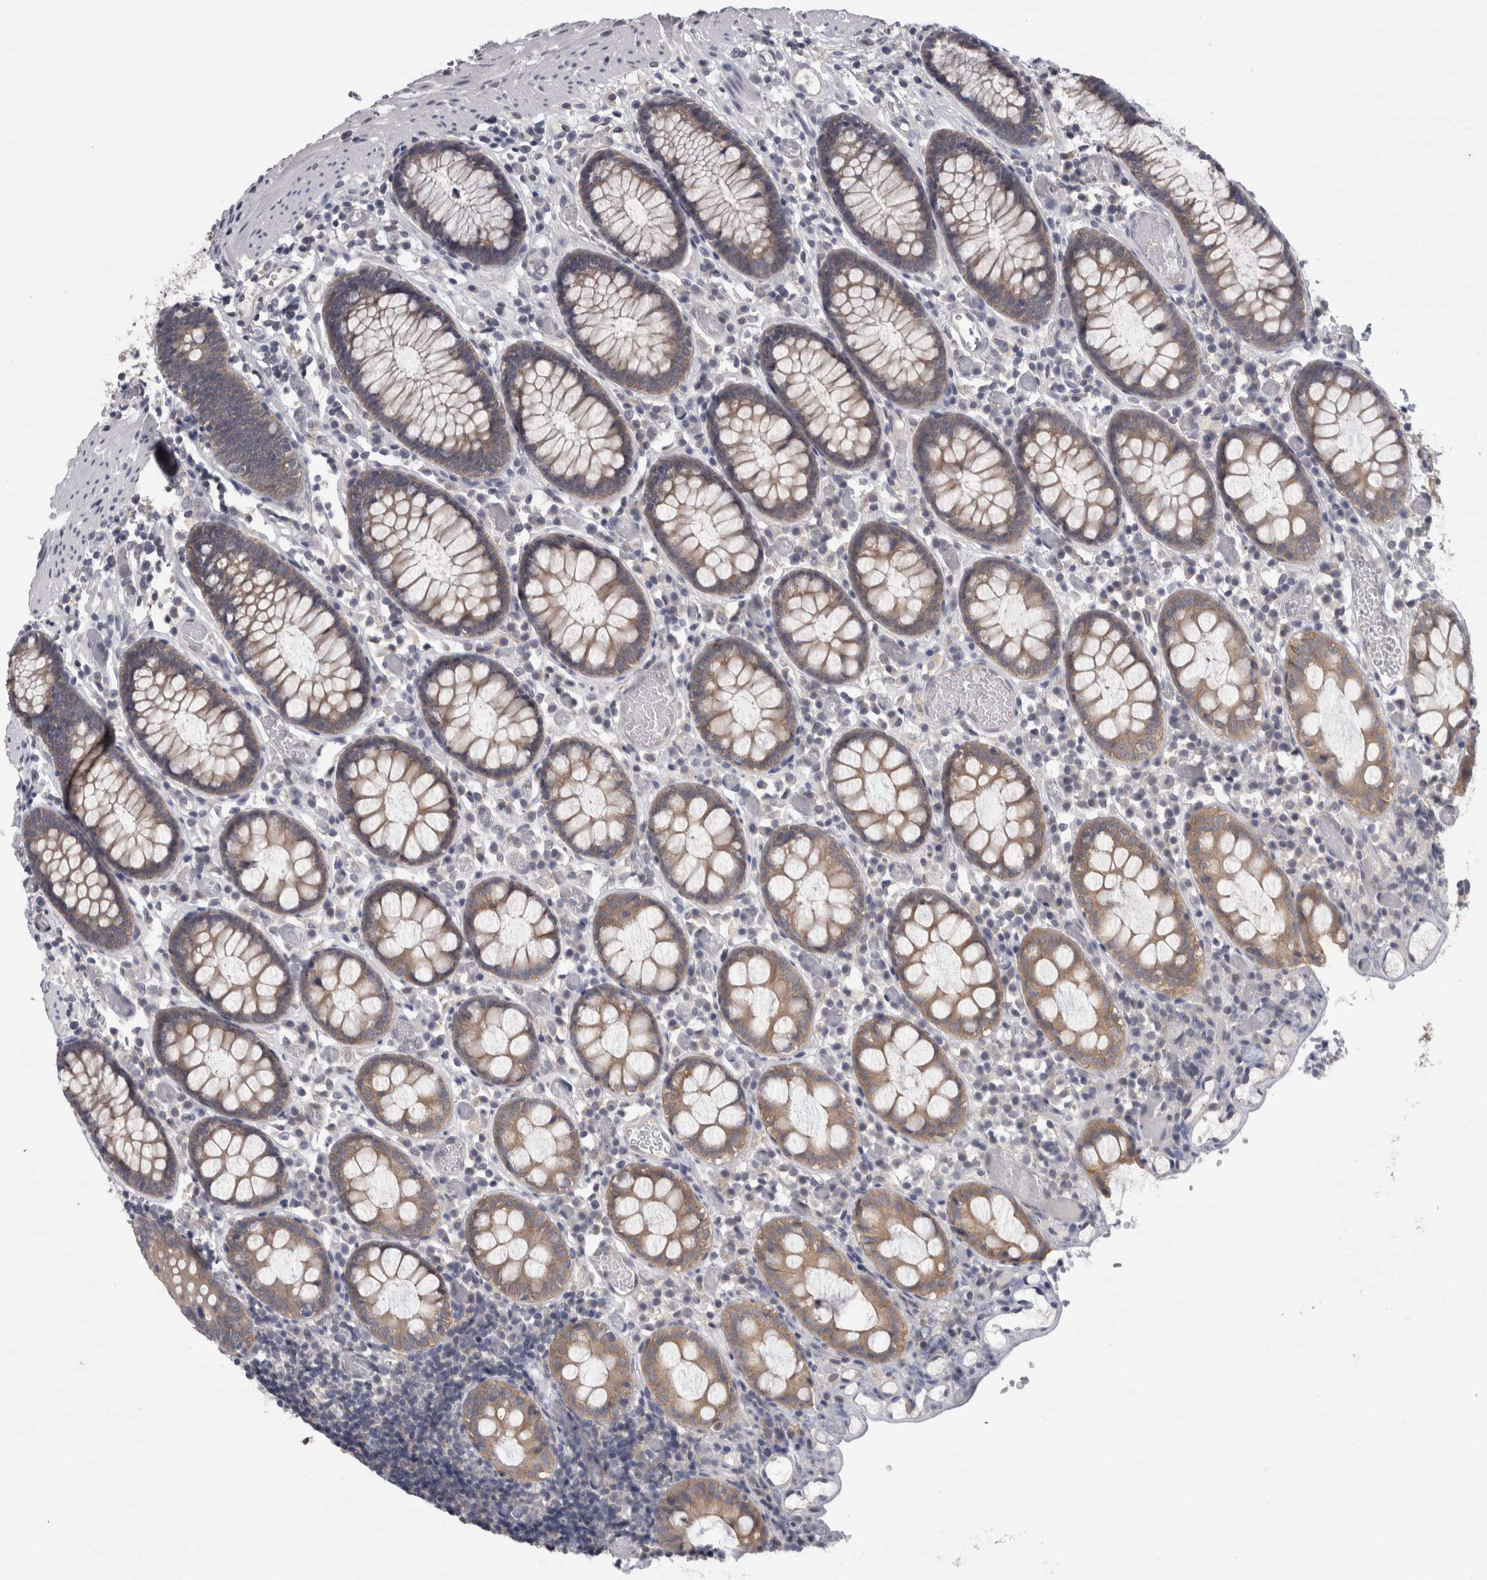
{"staining": {"intensity": "weak", "quantity": "25%-75%", "location": "cytoplasmic/membranous"}, "tissue": "colon", "cell_type": "Endothelial cells", "image_type": "normal", "snomed": [{"axis": "morphology", "description": "Normal tissue, NOS"}, {"axis": "topography", "description": "Colon"}], "caption": "Colon stained with IHC reveals weak cytoplasmic/membranous staining in approximately 25%-75% of endothelial cells.", "gene": "LYZL6", "patient": {"sex": "male", "age": 14}}